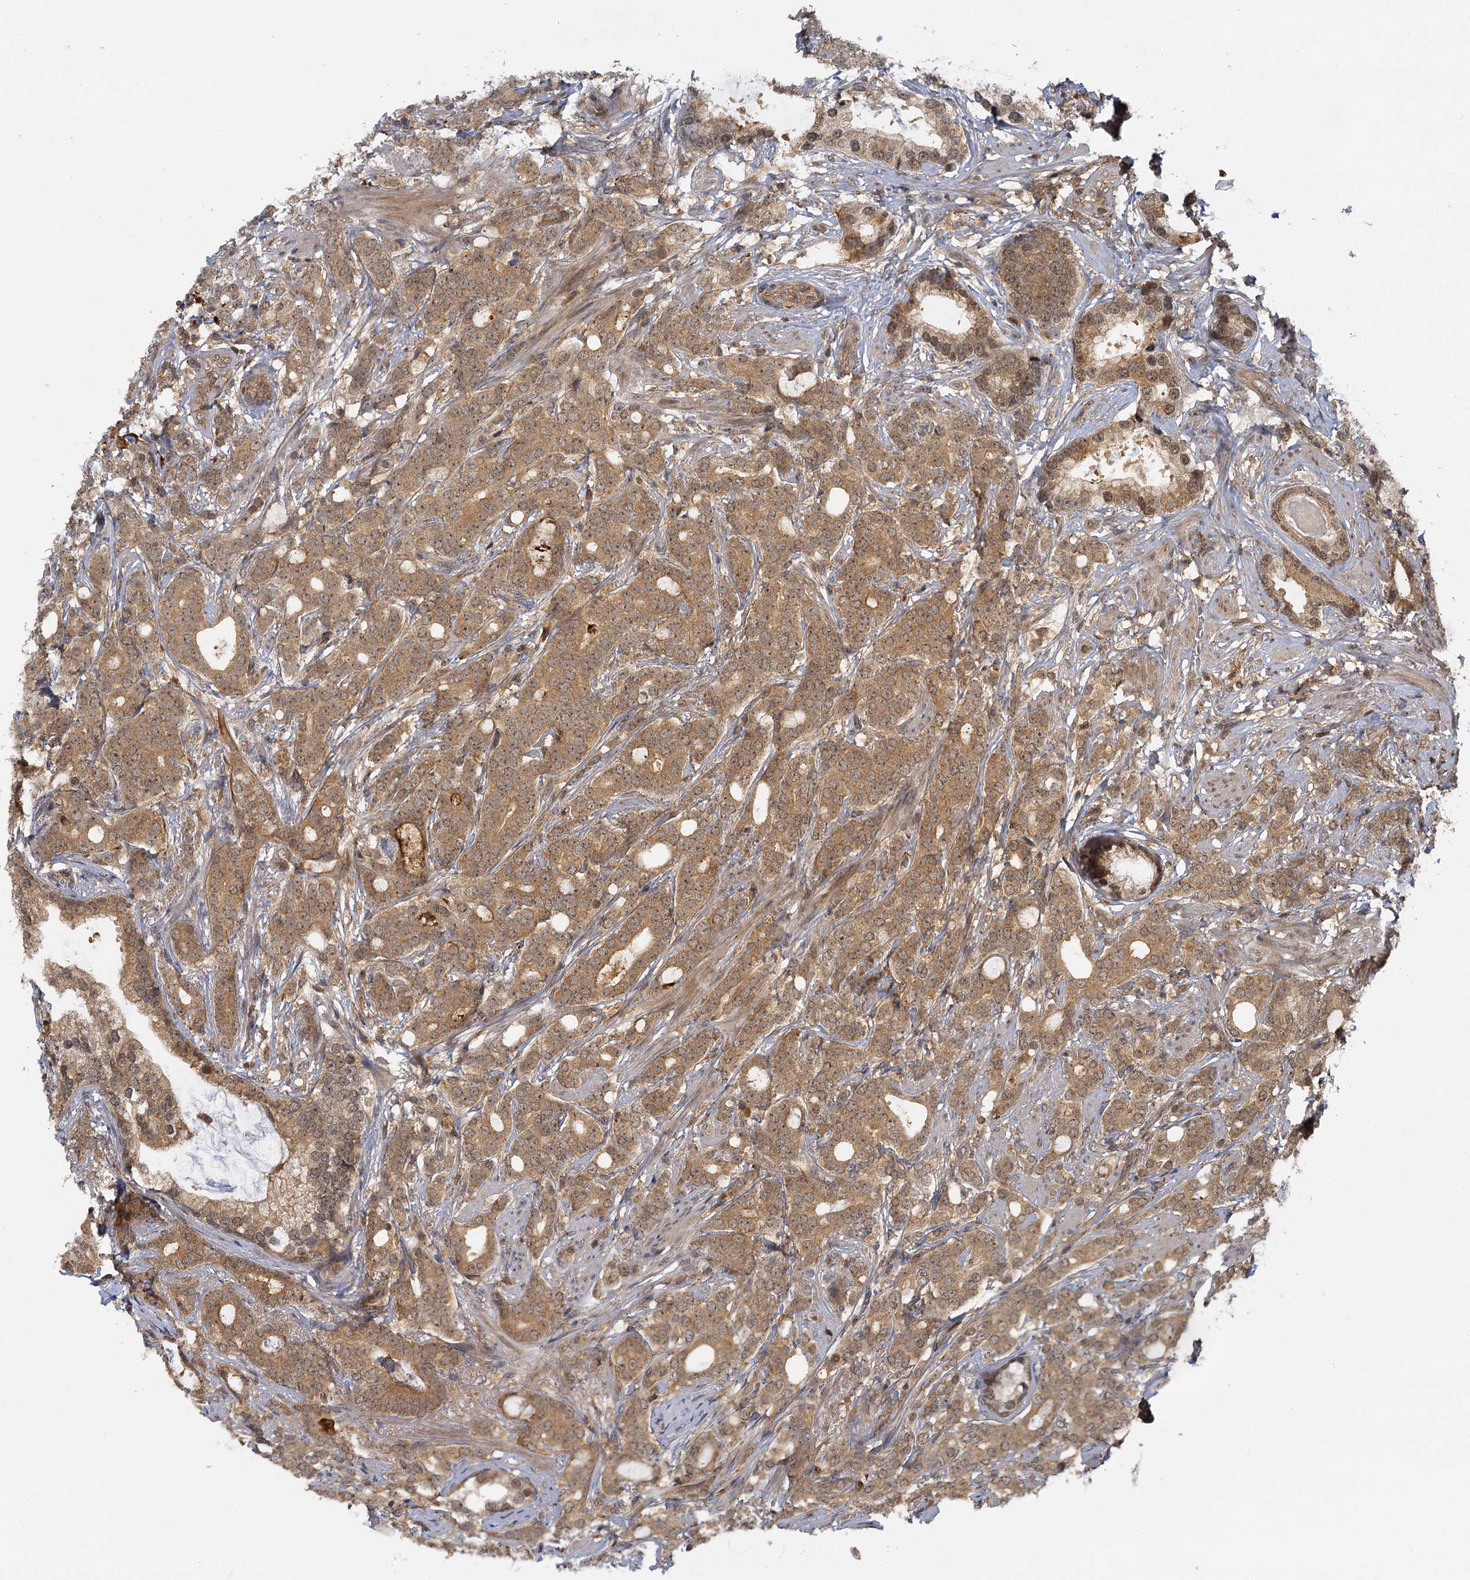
{"staining": {"intensity": "moderate", "quantity": ">75%", "location": "cytoplasmic/membranous,nuclear"}, "tissue": "prostate cancer", "cell_type": "Tumor cells", "image_type": "cancer", "snomed": [{"axis": "morphology", "description": "Adenocarcinoma, Low grade"}, {"axis": "topography", "description": "Prostate"}], "caption": "Moderate cytoplasmic/membranous and nuclear expression is seen in about >75% of tumor cells in low-grade adenocarcinoma (prostate). (IHC, brightfield microscopy, high magnification).", "gene": "ZNF549", "patient": {"sex": "male", "age": 71}}